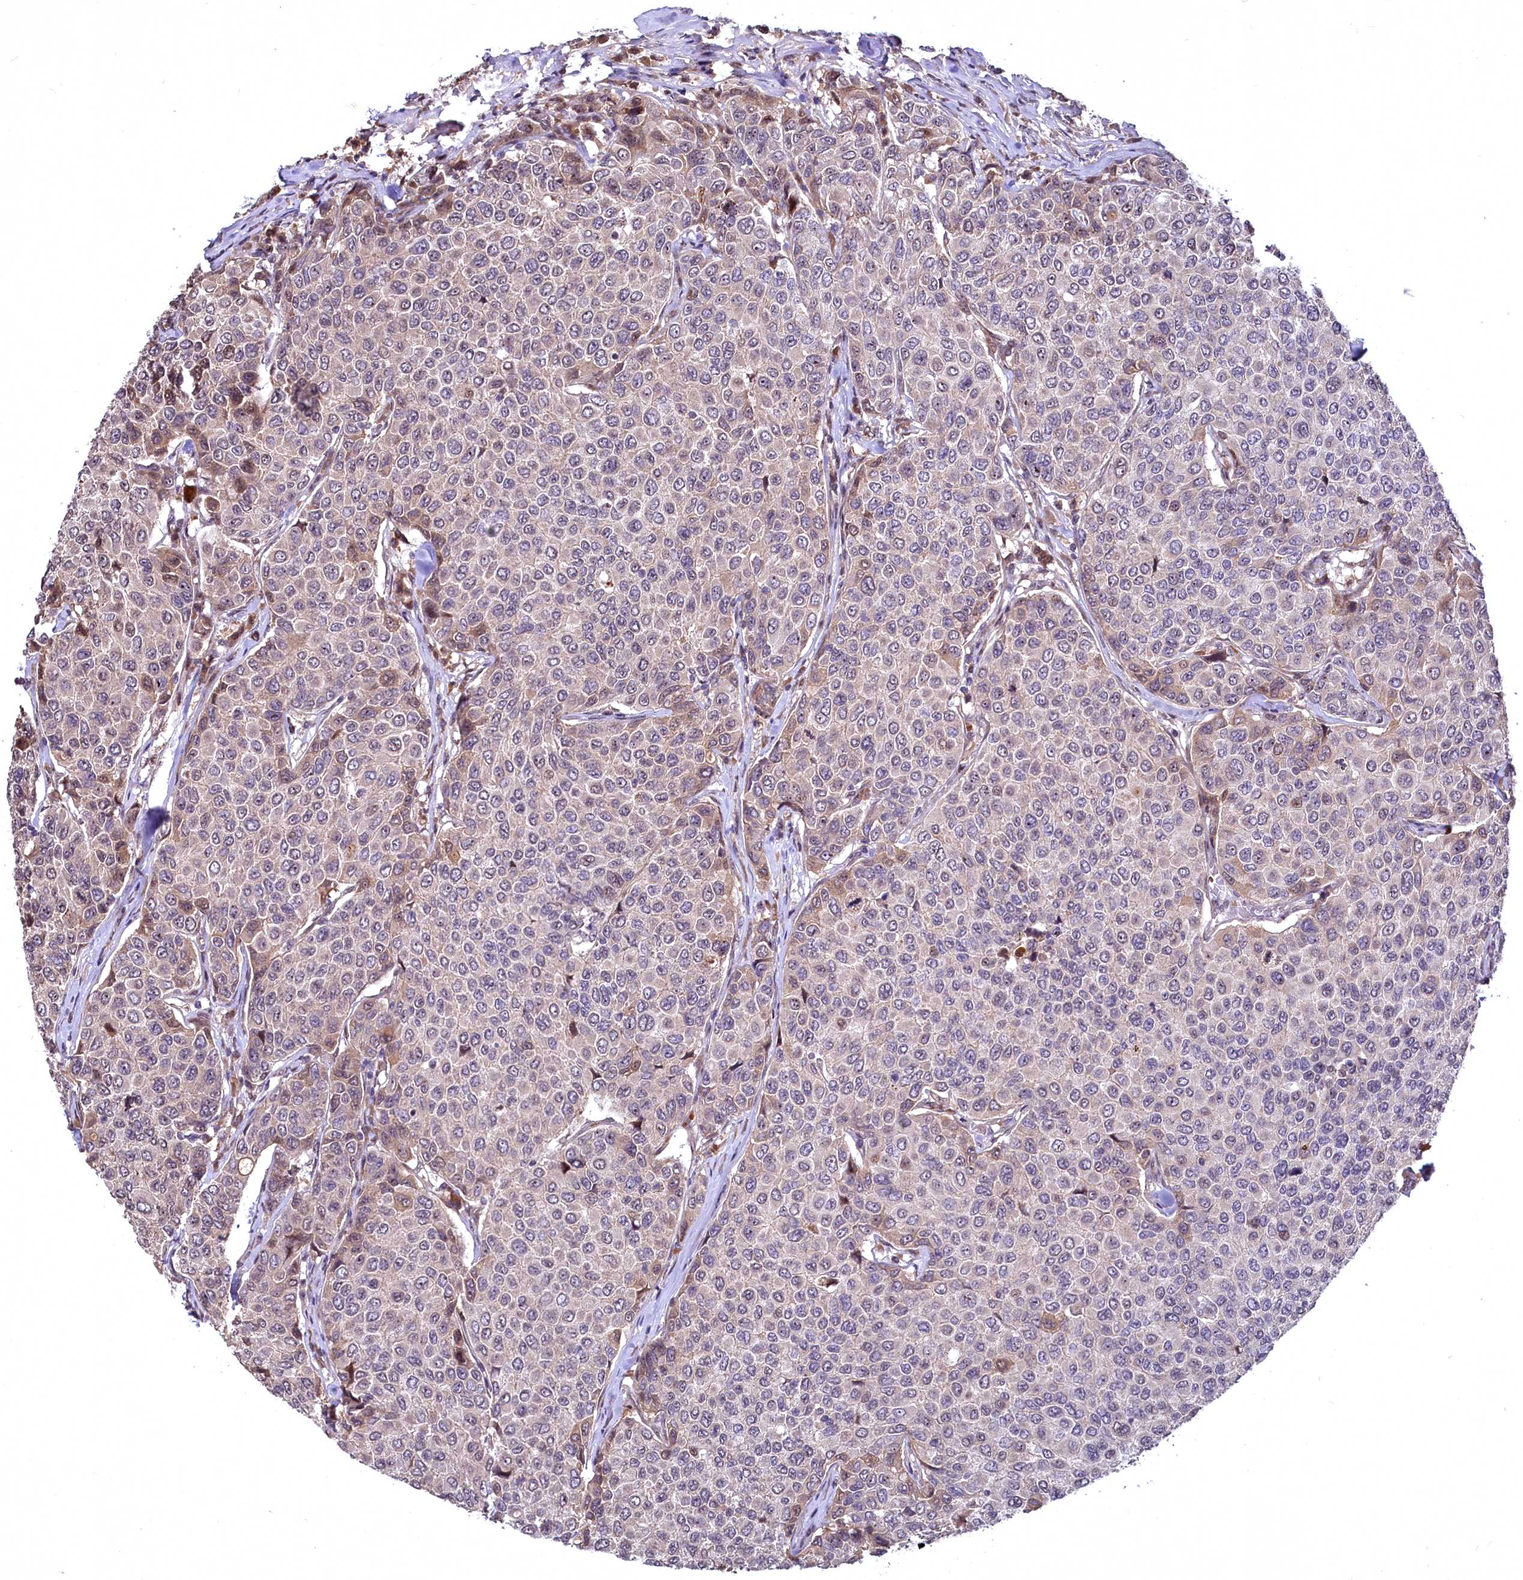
{"staining": {"intensity": "weak", "quantity": "<25%", "location": "cytoplasmic/membranous"}, "tissue": "breast cancer", "cell_type": "Tumor cells", "image_type": "cancer", "snomed": [{"axis": "morphology", "description": "Duct carcinoma"}, {"axis": "topography", "description": "Breast"}], "caption": "Breast intraductal carcinoma was stained to show a protein in brown. There is no significant expression in tumor cells. Nuclei are stained in blue.", "gene": "N4BP2L1", "patient": {"sex": "female", "age": 55}}